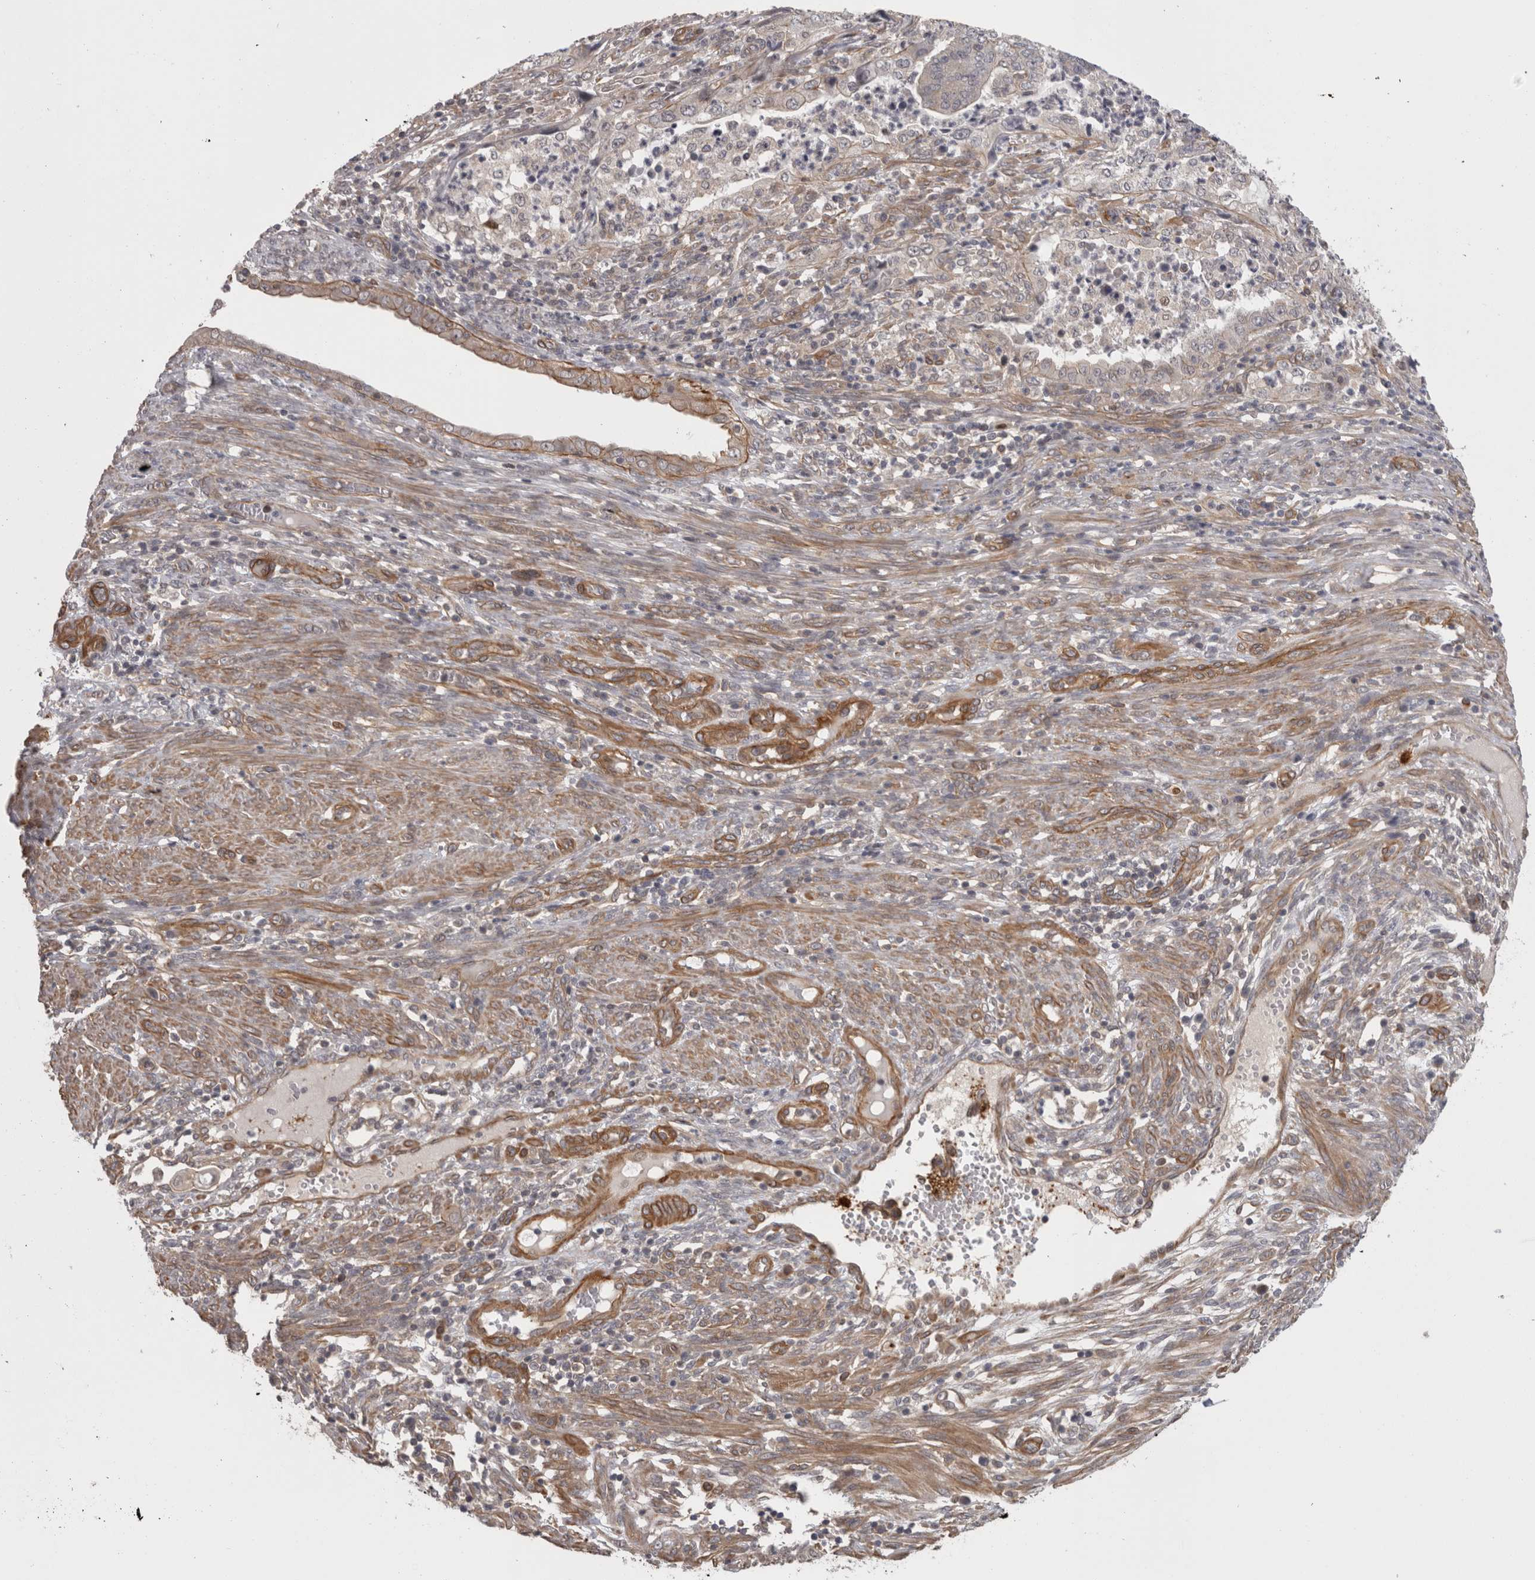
{"staining": {"intensity": "negative", "quantity": "none", "location": "none"}, "tissue": "endometrial cancer", "cell_type": "Tumor cells", "image_type": "cancer", "snomed": [{"axis": "morphology", "description": "Adenocarcinoma, NOS"}, {"axis": "topography", "description": "Endometrium"}], "caption": "A photomicrograph of human endometrial cancer is negative for staining in tumor cells.", "gene": "RMDN1", "patient": {"sex": "female", "age": 51}}